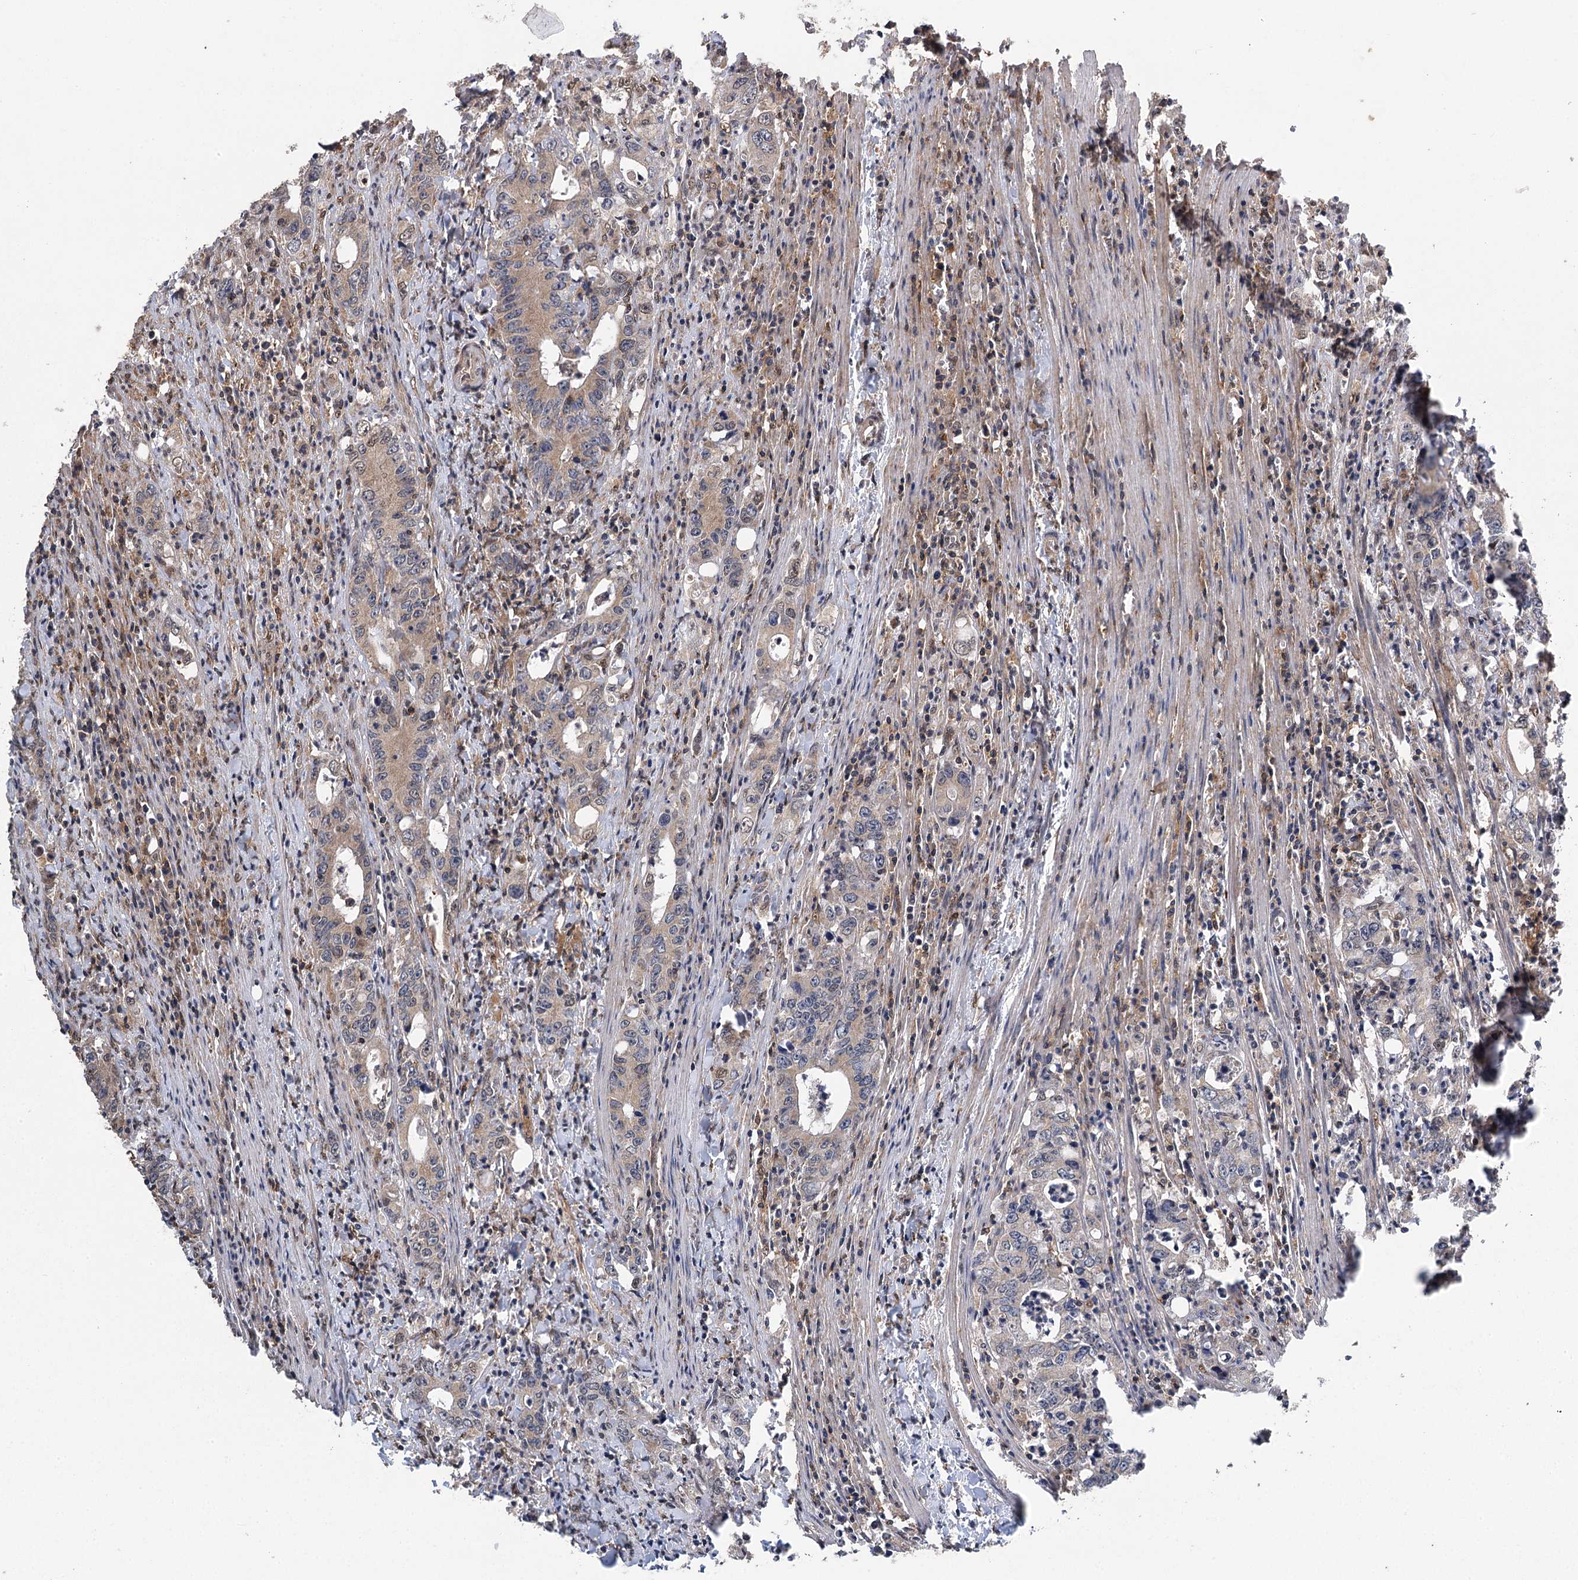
{"staining": {"intensity": "weak", "quantity": "25%-75%", "location": "cytoplasmic/membranous"}, "tissue": "colorectal cancer", "cell_type": "Tumor cells", "image_type": "cancer", "snomed": [{"axis": "morphology", "description": "Adenocarcinoma, NOS"}, {"axis": "topography", "description": "Colon"}], "caption": "Immunohistochemical staining of human colorectal adenocarcinoma displays weak cytoplasmic/membranous protein expression in approximately 25%-75% of tumor cells. (DAB (3,3'-diaminobenzidine) = brown stain, brightfield microscopy at high magnification).", "gene": "C12orf4", "patient": {"sex": "female", "age": 75}}